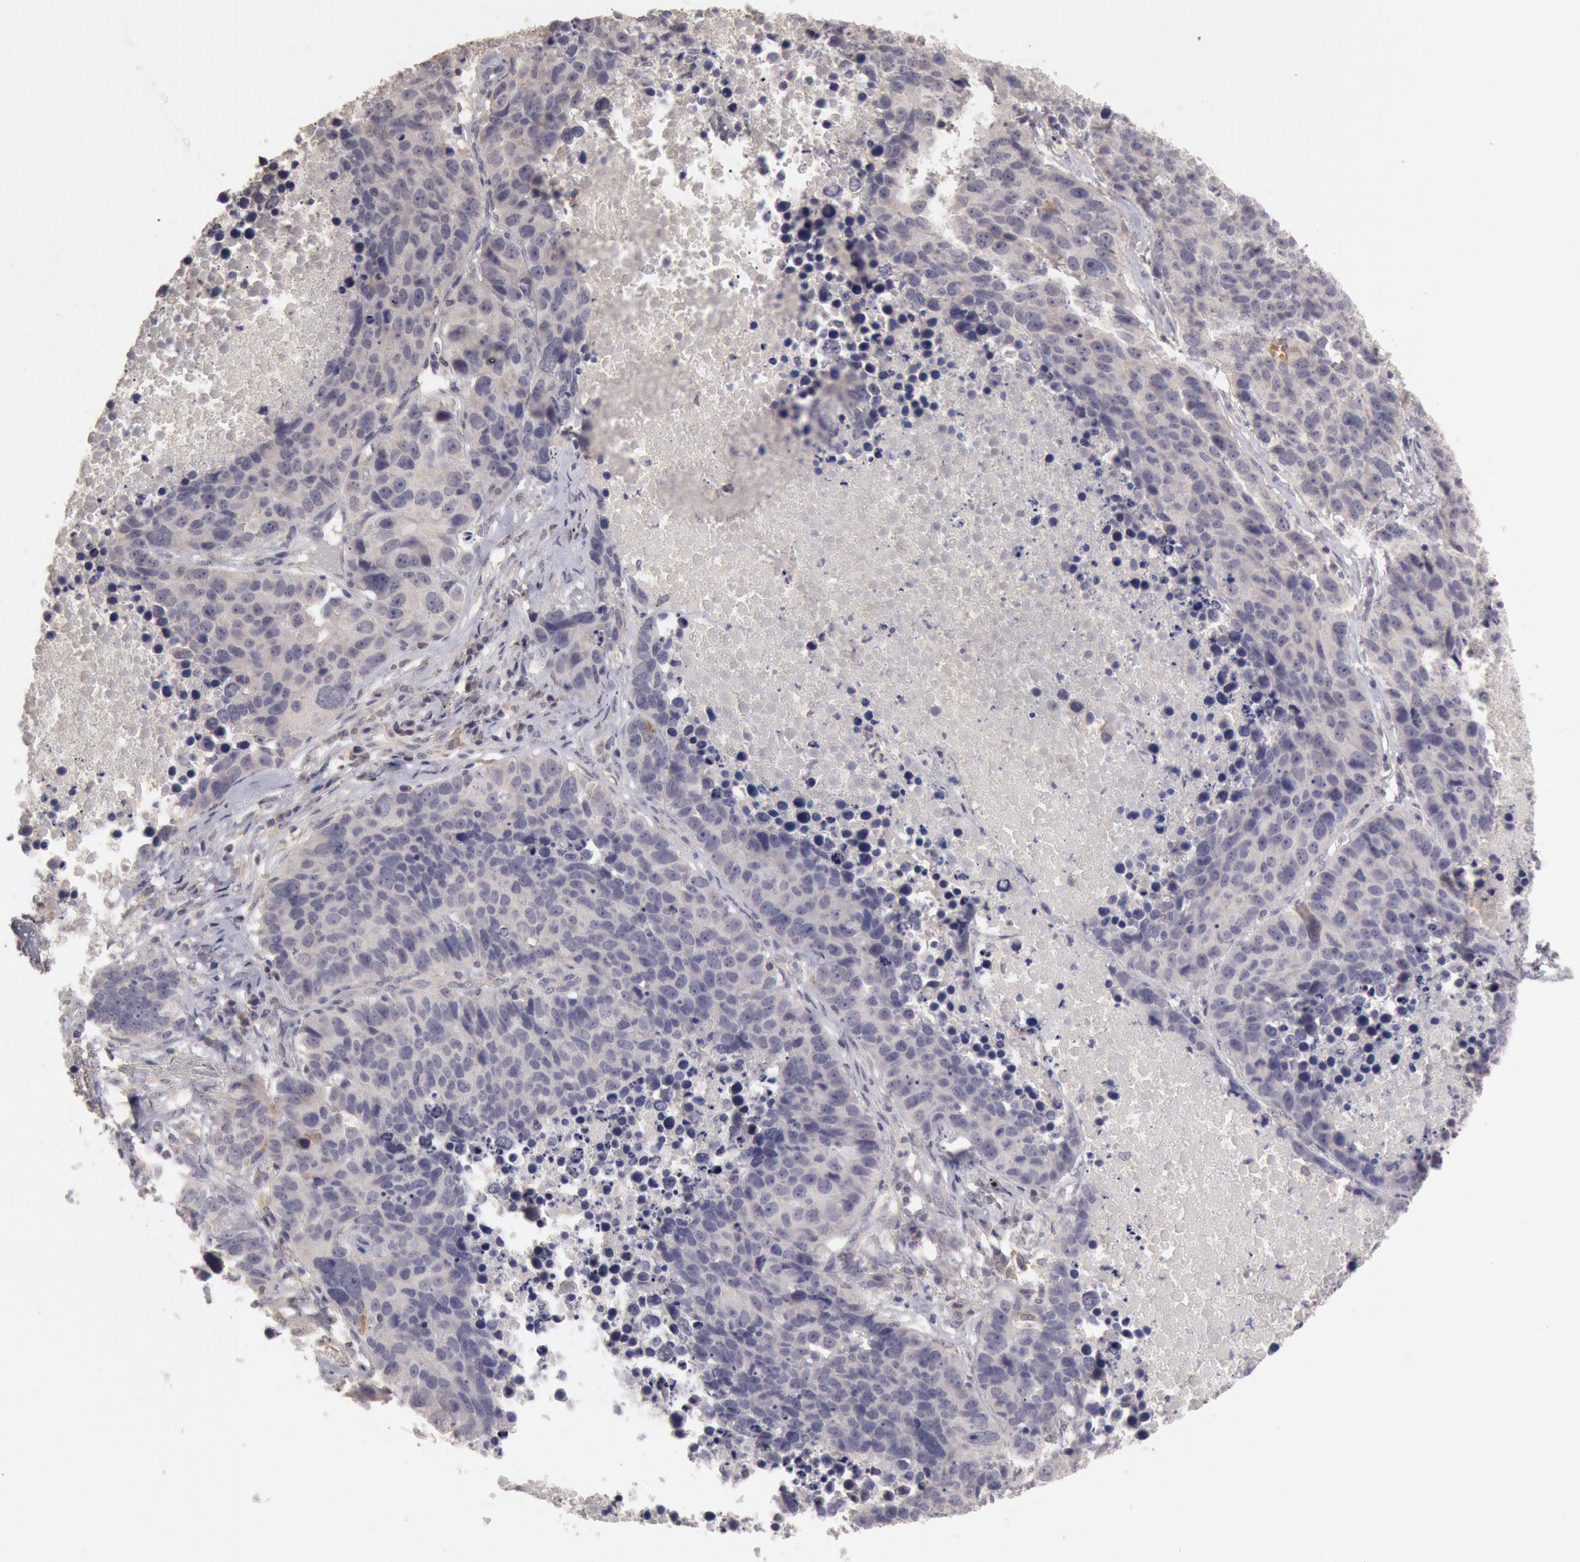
{"staining": {"intensity": "negative", "quantity": "none", "location": "none"}, "tissue": "lung cancer", "cell_type": "Tumor cells", "image_type": "cancer", "snomed": [{"axis": "morphology", "description": "Carcinoid, malignant, NOS"}, {"axis": "topography", "description": "Lung"}], "caption": "Micrograph shows no significant protein positivity in tumor cells of carcinoid (malignant) (lung).", "gene": "ZFP36L1", "patient": {"sex": "male", "age": 60}}